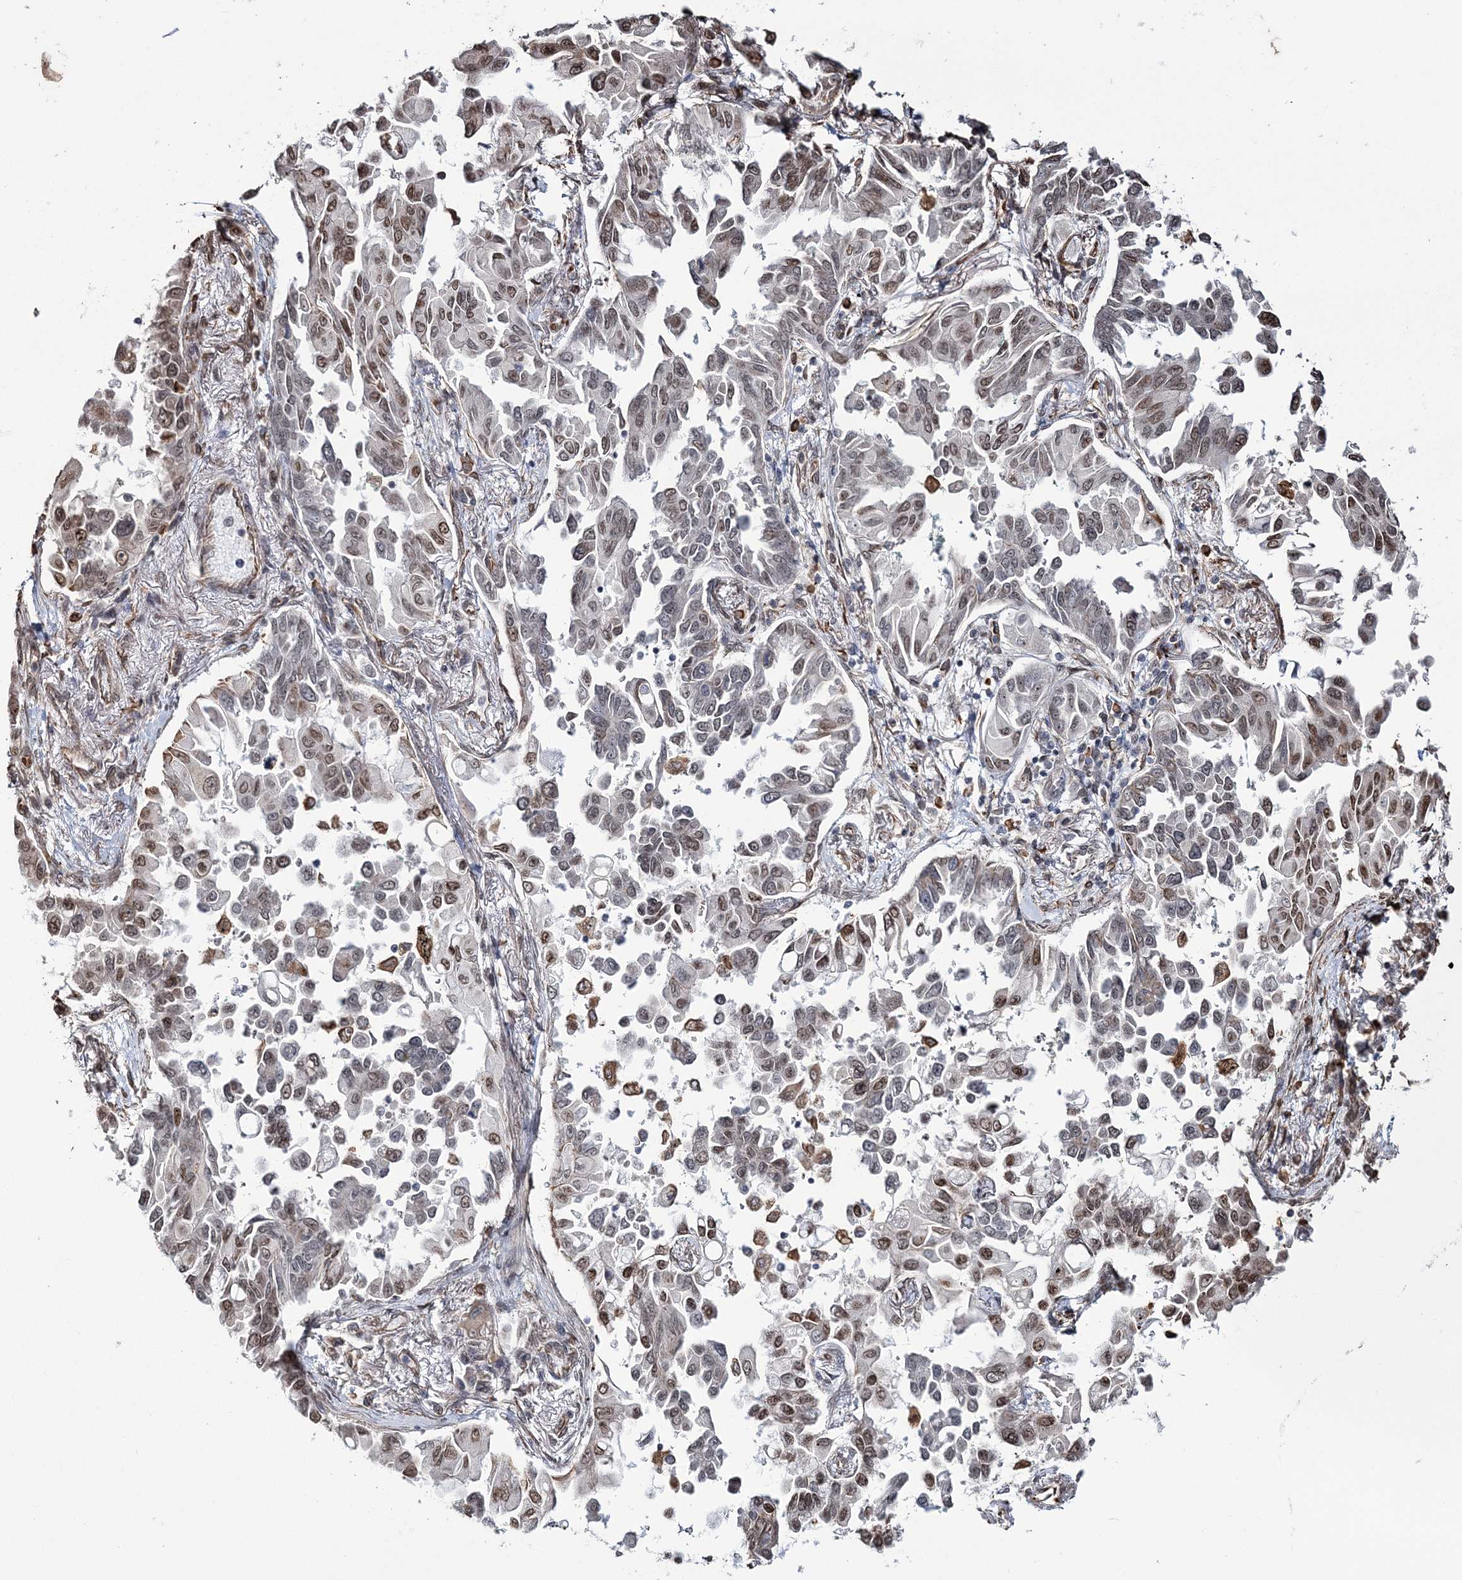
{"staining": {"intensity": "moderate", "quantity": "25%-75%", "location": "nuclear"}, "tissue": "lung cancer", "cell_type": "Tumor cells", "image_type": "cancer", "snomed": [{"axis": "morphology", "description": "Adenocarcinoma, NOS"}, {"axis": "topography", "description": "Lung"}], "caption": "This micrograph shows lung cancer (adenocarcinoma) stained with immunohistochemistry to label a protein in brown. The nuclear of tumor cells show moderate positivity for the protein. Nuclei are counter-stained blue.", "gene": "ATP11B", "patient": {"sex": "female", "age": 67}}